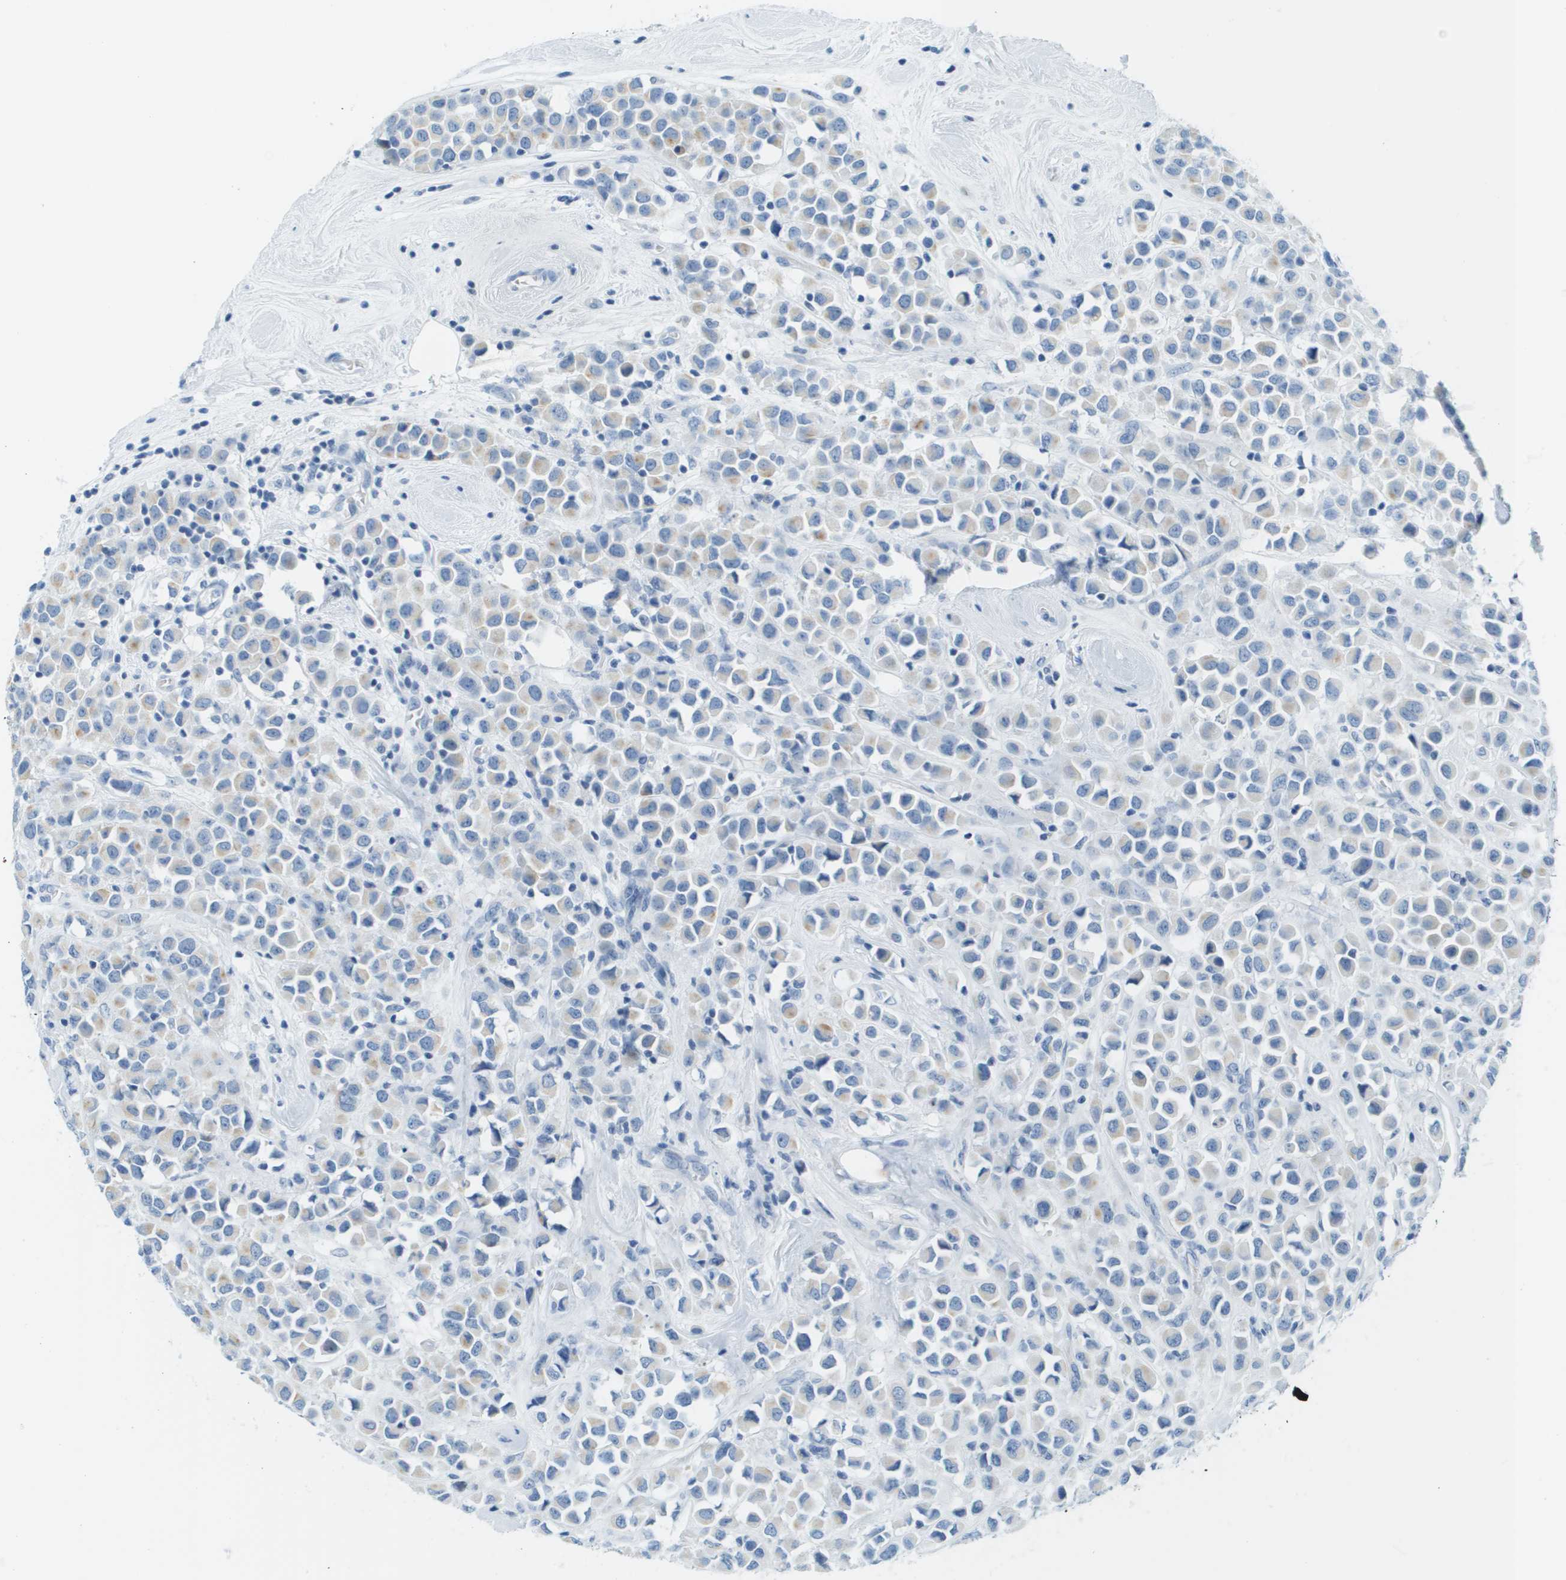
{"staining": {"intensity": "weak", "quantity": "<25%", "location": "cytoplasmic/membranous"}, "tissue": "breast cancer", "cell_type": "Tumor cells", "image_type": "cancer", "snomed": [{"axis": "morphology", "description": "Duct carcinoma"}, {"axis": "topography", "description": "Breast"}], "caption": "The histopathology image displays no staining of tumor cells in intraductal carcinoma (breast).", "gene": "CDHR2", "patient": {"sex": "female", "age": 61}}